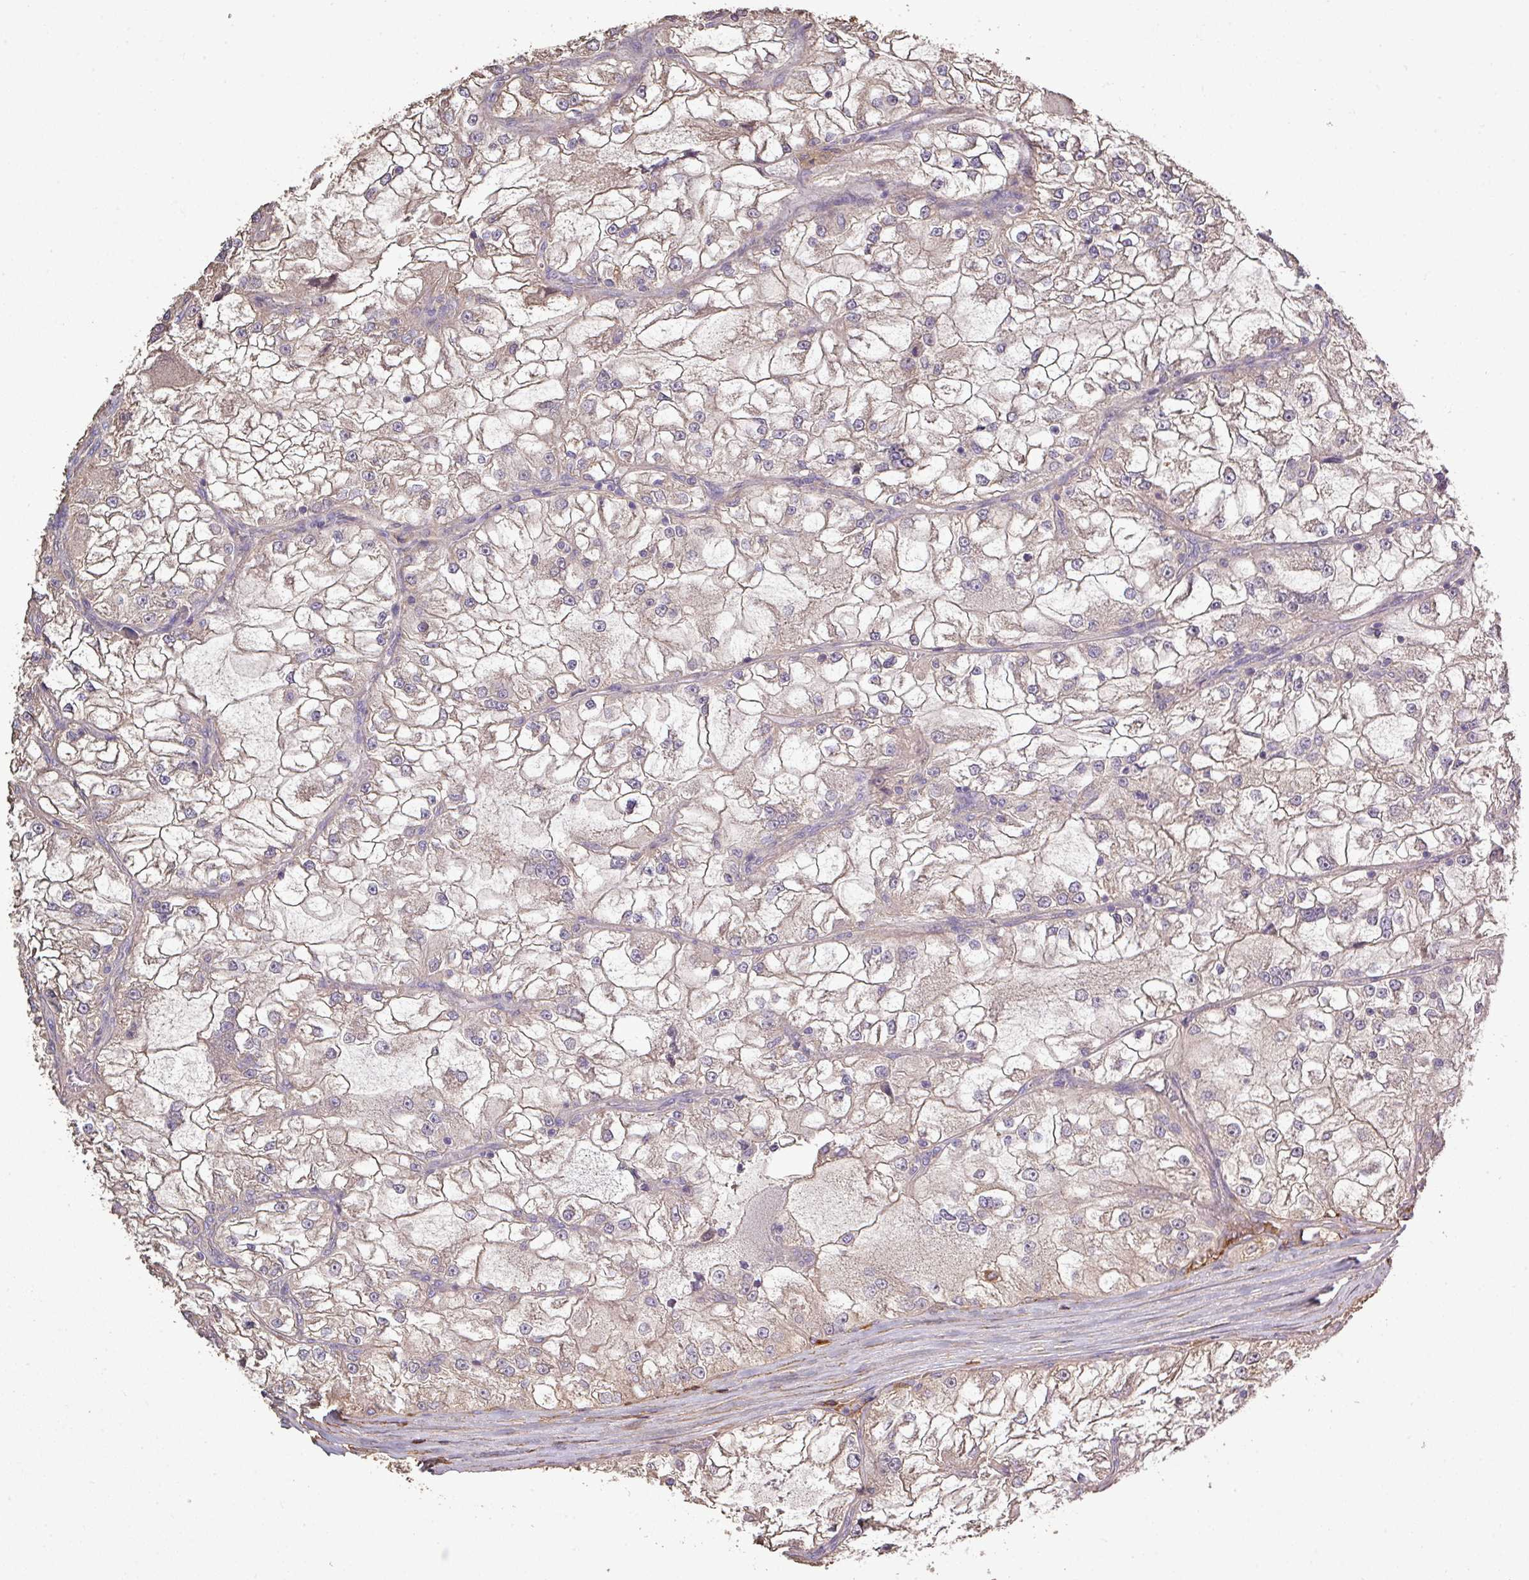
{"staining": {"intensity": "moderate", "quantity": "<25%", "location": "cytoplasmic/membranous"}, "tissue": "renal cancer", "cell_type": "Tumor cells", "image_type": "cancer", "snomed": [{"axis": "morphology", "description": "Adenocarcinoma, NOS"}, {"axis": "topography", "description": "Kidney"}], "caption": "Adenocarcinoma (renal) stained for a protein (brown) displays moderate cytoplasmic/membranous positive positivity in about <25% of tumor cells.", "gene": "ISLR", "patient": {"sex": "female", "age": 72}}